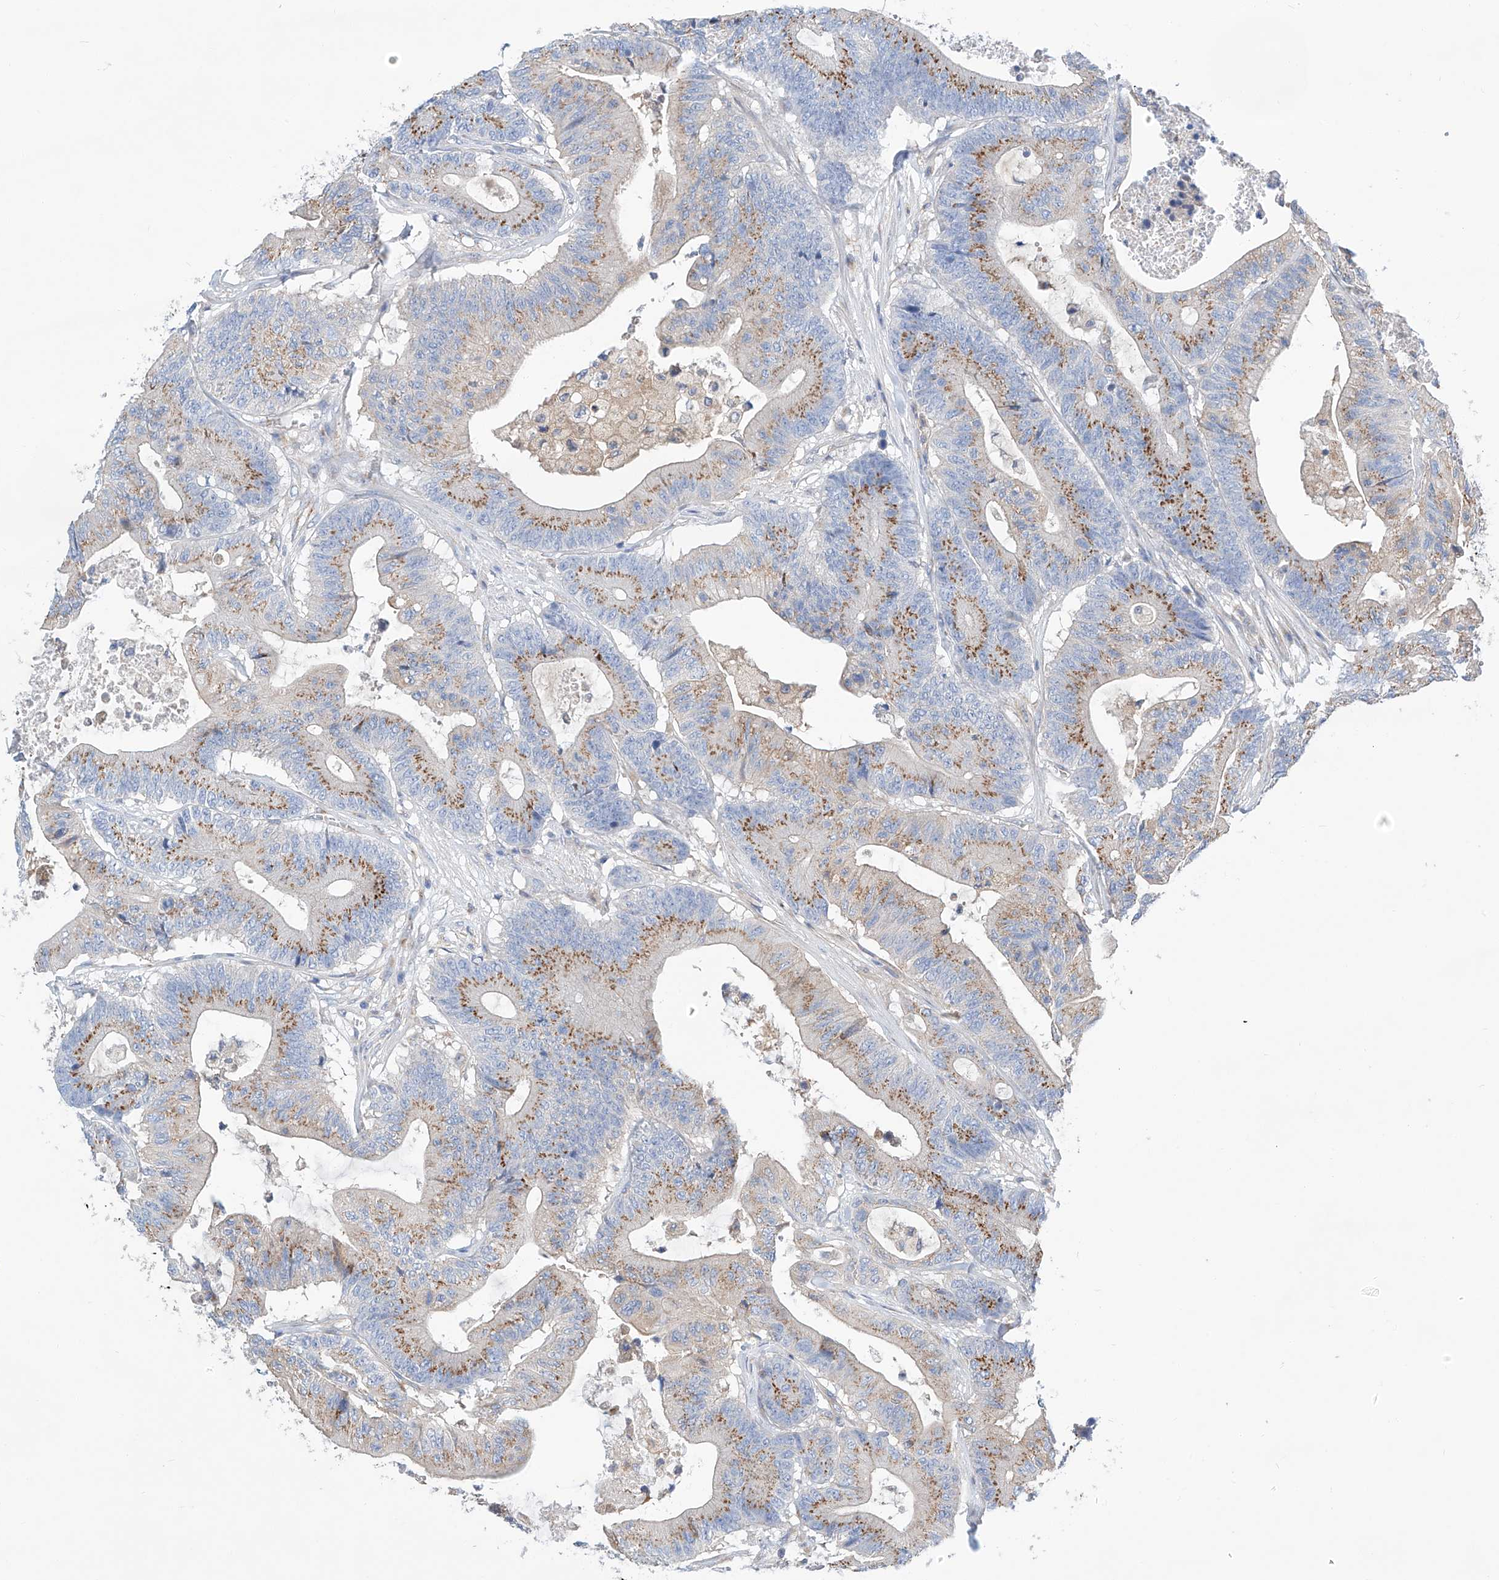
{"staining": {"intensity": "moderate", "quantity": "25%-75%", "location": "cytoplasmic/membranous"}, "tissue": "colorectal cancer", "cell_type": "Tumor cells", "image_type": "cancer", "snomed": [{"axis": "morphology", "description": "Adenocarcinoma, NOS"}, {"axis": "topography", "description": "Colon"}], "caption": "IHC (DAB (3,3'-diaminobenzidine)) staining of human adenocarcinoma (colorectal) shows moderate cytoplasmic/membranous protein positivity in approximately 25%-75% of tumor cells. The staining was performed using DAB (3,3'-diaminobenzidine) to visualize the protein expression in brown, while the nuclei were stained in blue with hematoxylin (Magnification: 20x).", "gene": "SLC22A7", "patient": {"sex": "female", "age": 84}}